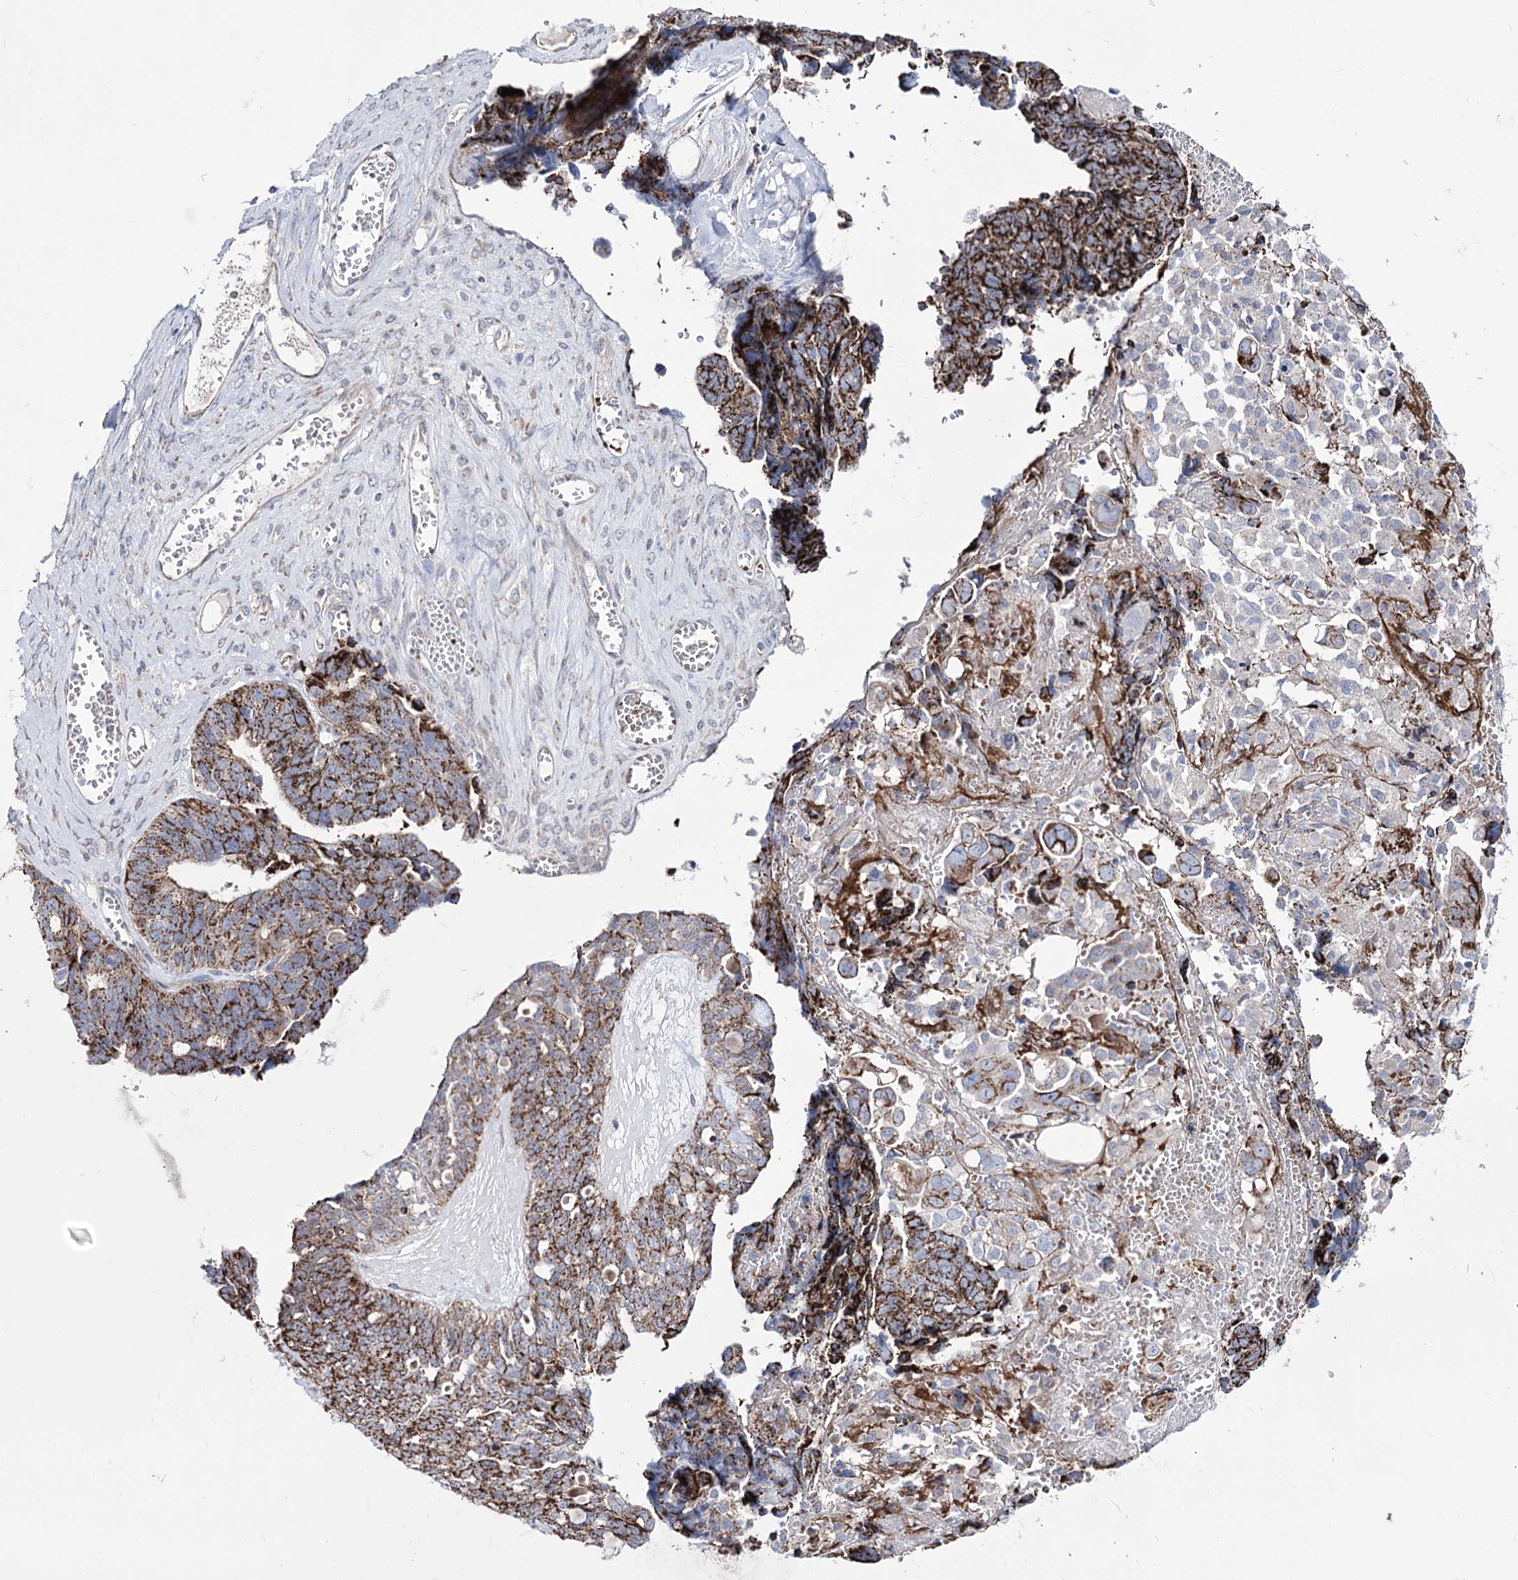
{"staining": {"intensity": "strong", "quantity": ">75%", "location": "cytoplasmic/membranous"}, "tissue": "ovarian cancer", "cell_type": "Tumor cells", "image_type": "cancer", "snomed": [{"axis": "morphology", "description": "Cystadenocarcinoma, serous, NOS"}, {"axis": "topography", "description": "Ovary"}], "caption": "IHC (DAB) staining of human ovarian cancer reveals strong cytoplasmic/membranous protein positivity in approximately >75% of tumor cells.", "gene": "OSBPL5", "patient": {"sex": "female", "age": 79}}